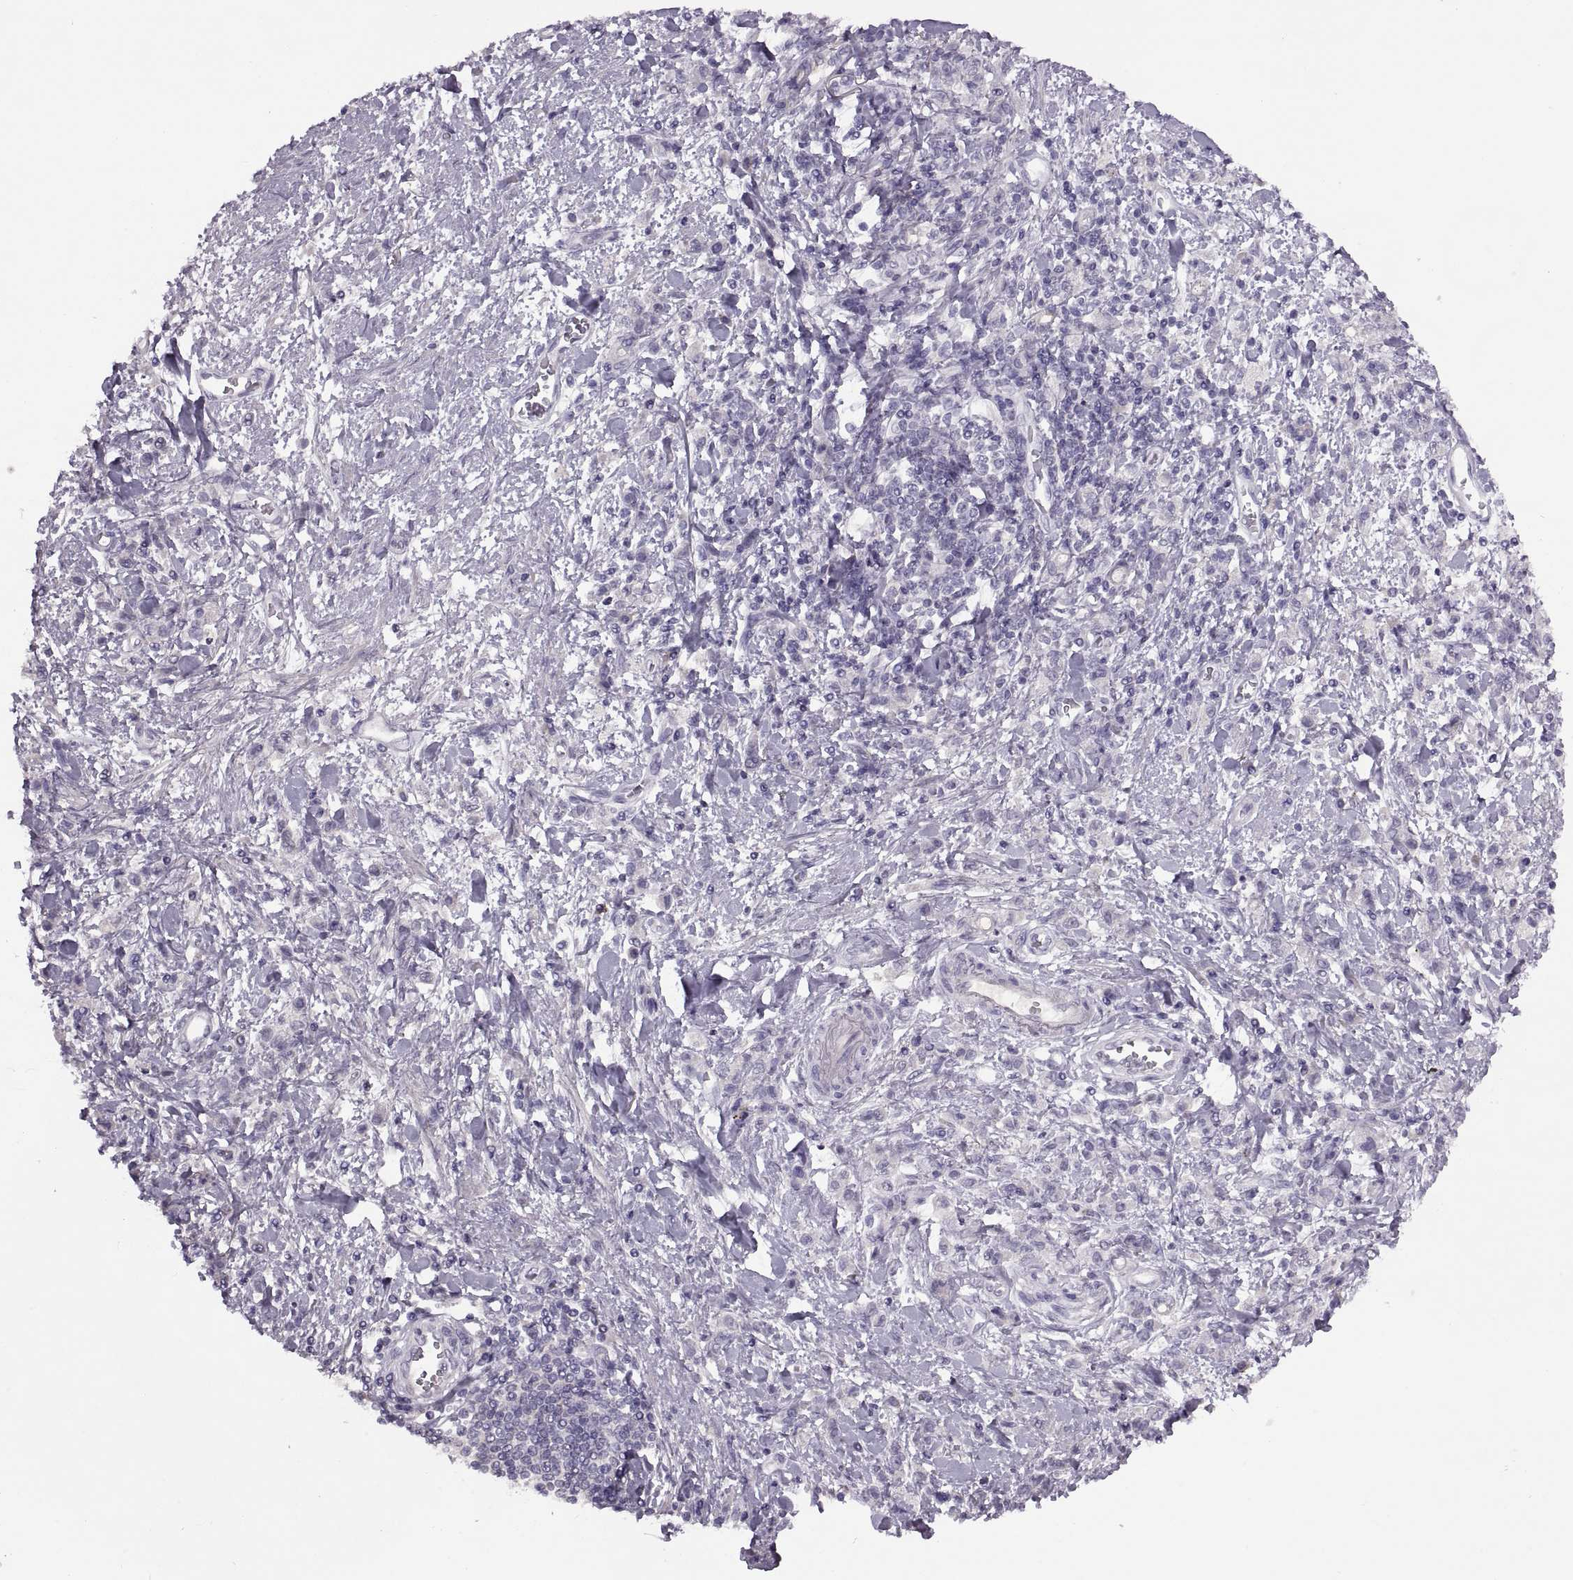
{"staining": {"intensity": "negative", "quantity": "none", "location": "none"}, "tissue": "stomach cancer", "cell_type": "Tumor cells", "image_type": "cancer", "snomed": [{"axis": "morphology", "description": "Adenocarcinoma, NOS"}, {"axis": "topography", "description": "Stomach"}], "caption": "The micrograph reveals no staining of tumor cells in adenocarcinoma (stomach).", "gene": "RSPH6A", "patient": {"sex": "male", "age": 77}}